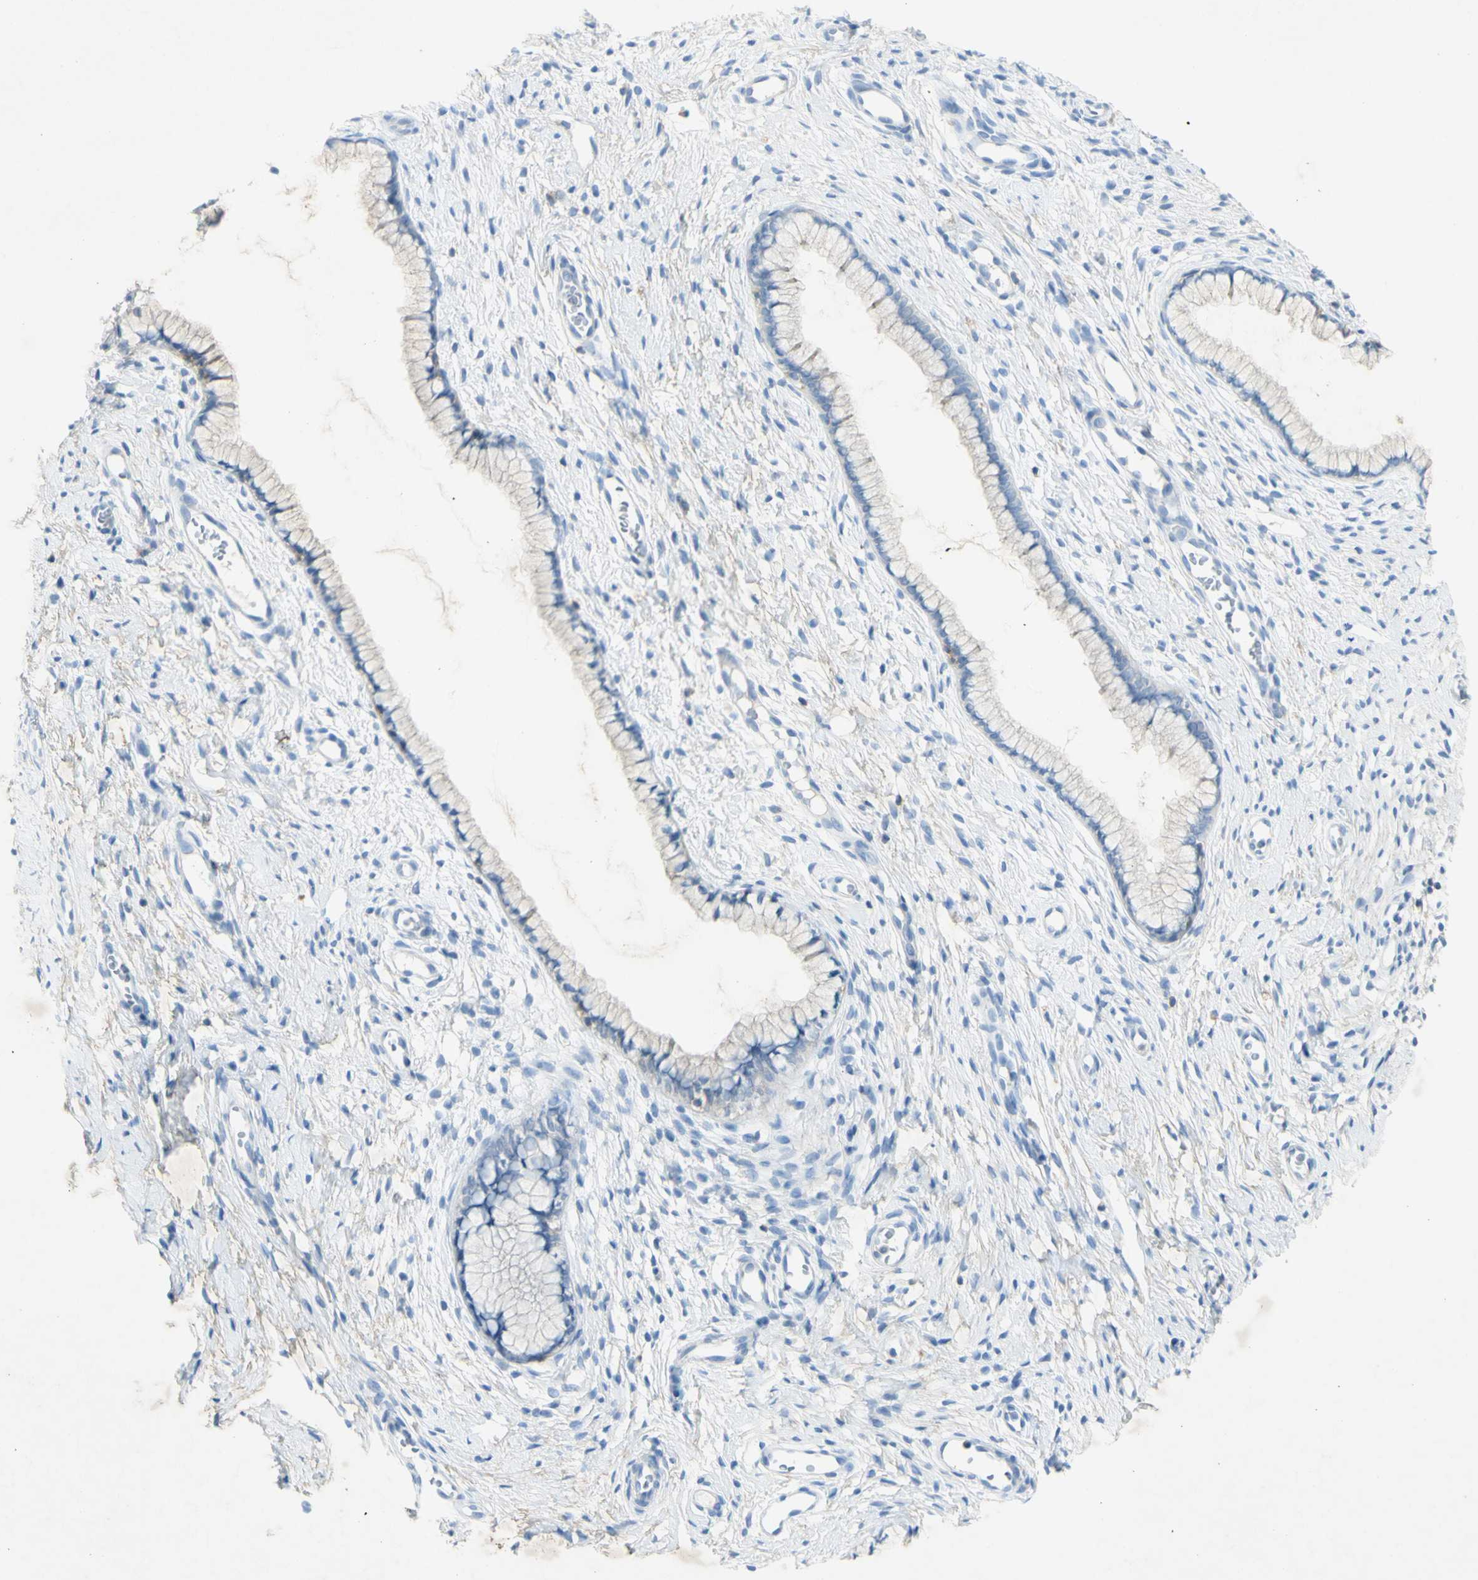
{"staining": {"intensity": "negative", "quantity": "none", "location": "none"}, "tissue": "cervix", "cell_type": "Glandular cells", "image_type": "normal", "snomed": [{"axis": "morphology", "description": "Normal tissue, NOS"}, {"axis": "topography", "description": "Cervix"}], "caption": "Histopathology image shows no significant protein positivity in glandular cells of unremarkable cervix.", "gene": "GDF15", "patient": {"sex": "female", "age": 65}}